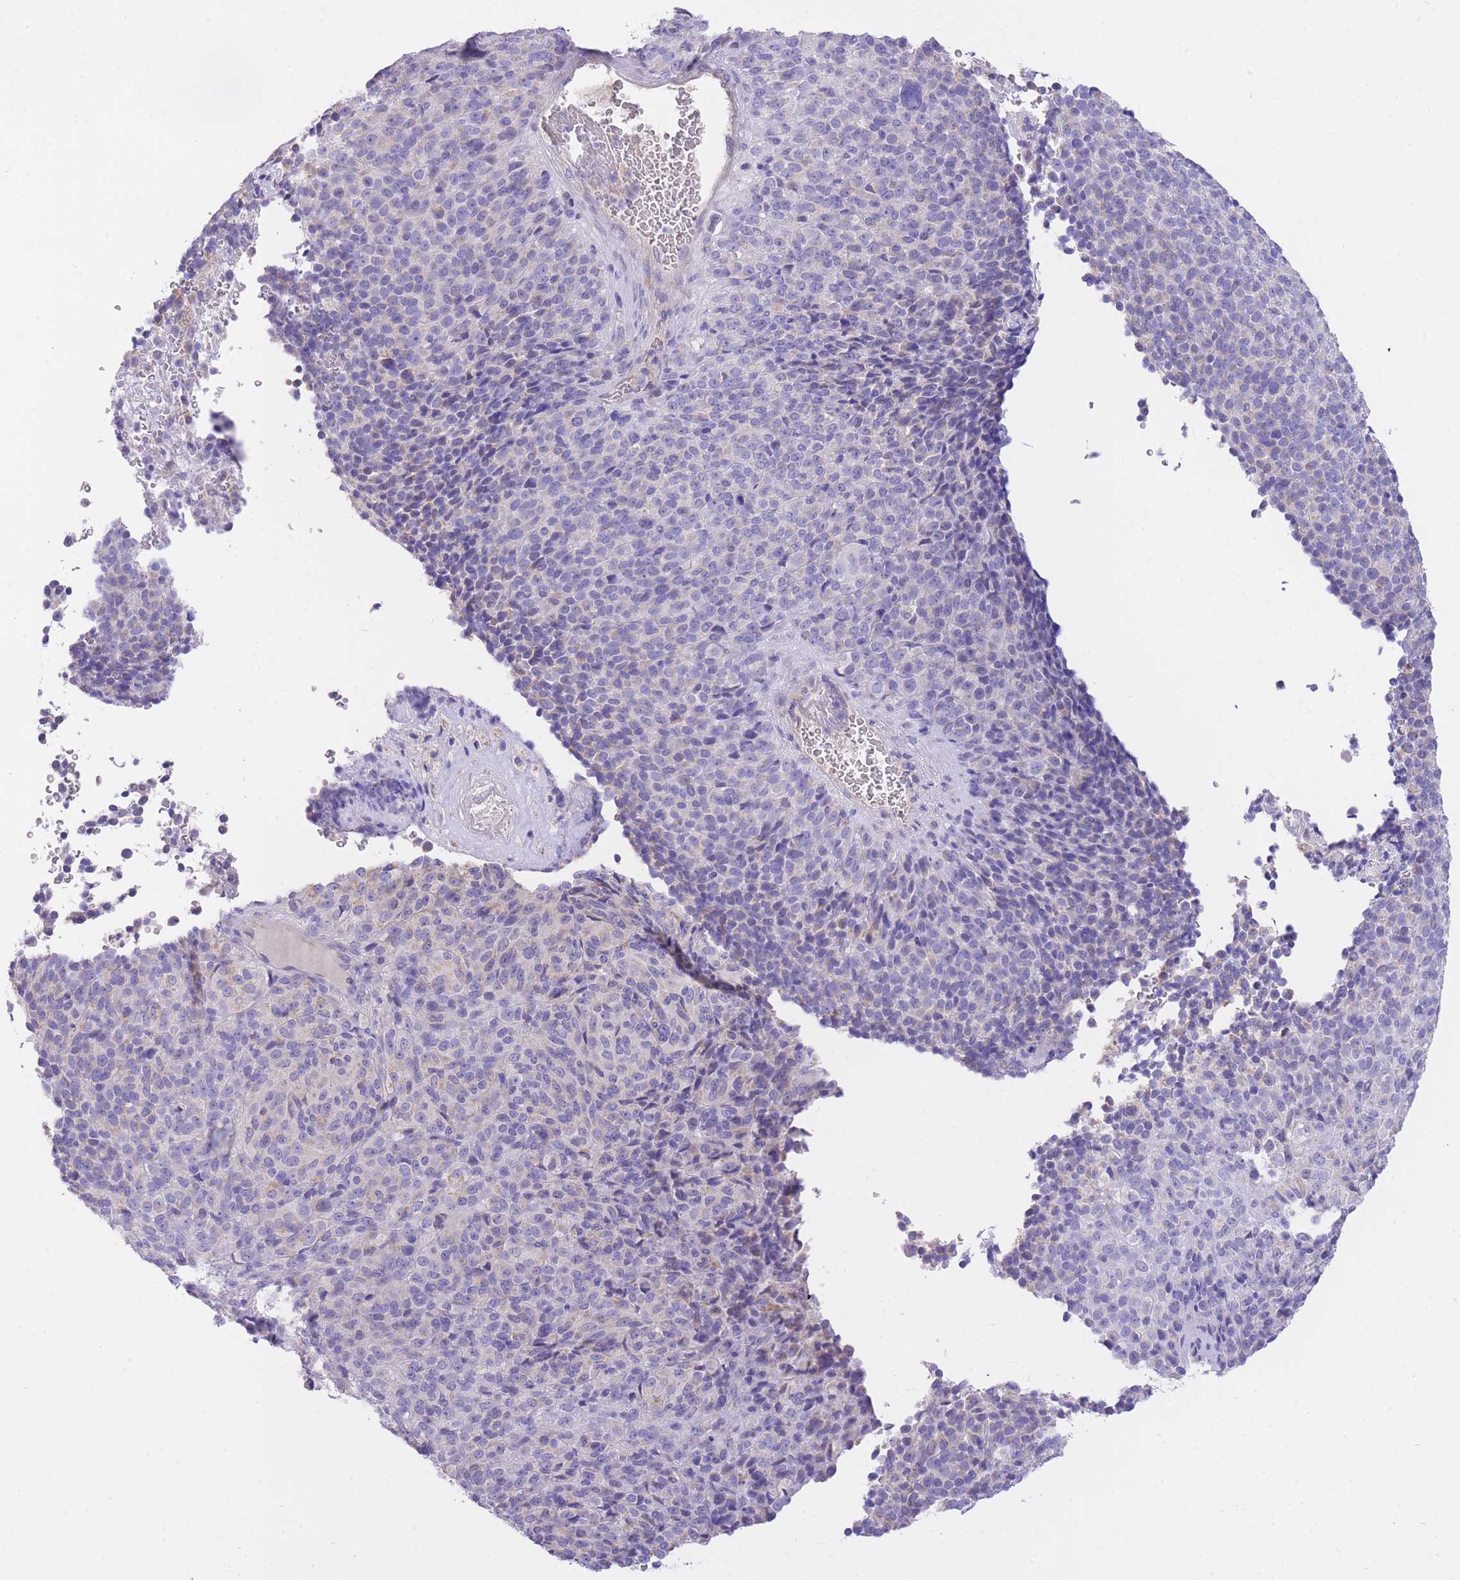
{"staining": {"intensity": "negative", "quantity": "none", "location": "none"}, "tissue": "melanoma", "cell_type": "Tumor cells", "image_type": "cancer", "snomed": [{"axis": "morphology", "description": "Malignant melanoma, Metastatic site"}, {"axis": "topography", "description": "Brain"}], "caption": "Histopathology image shows no protein positivity in tumor cells of melanoma tissue.", "gene": "PGM1", "patient": {"sex": "female", "age": 56}}